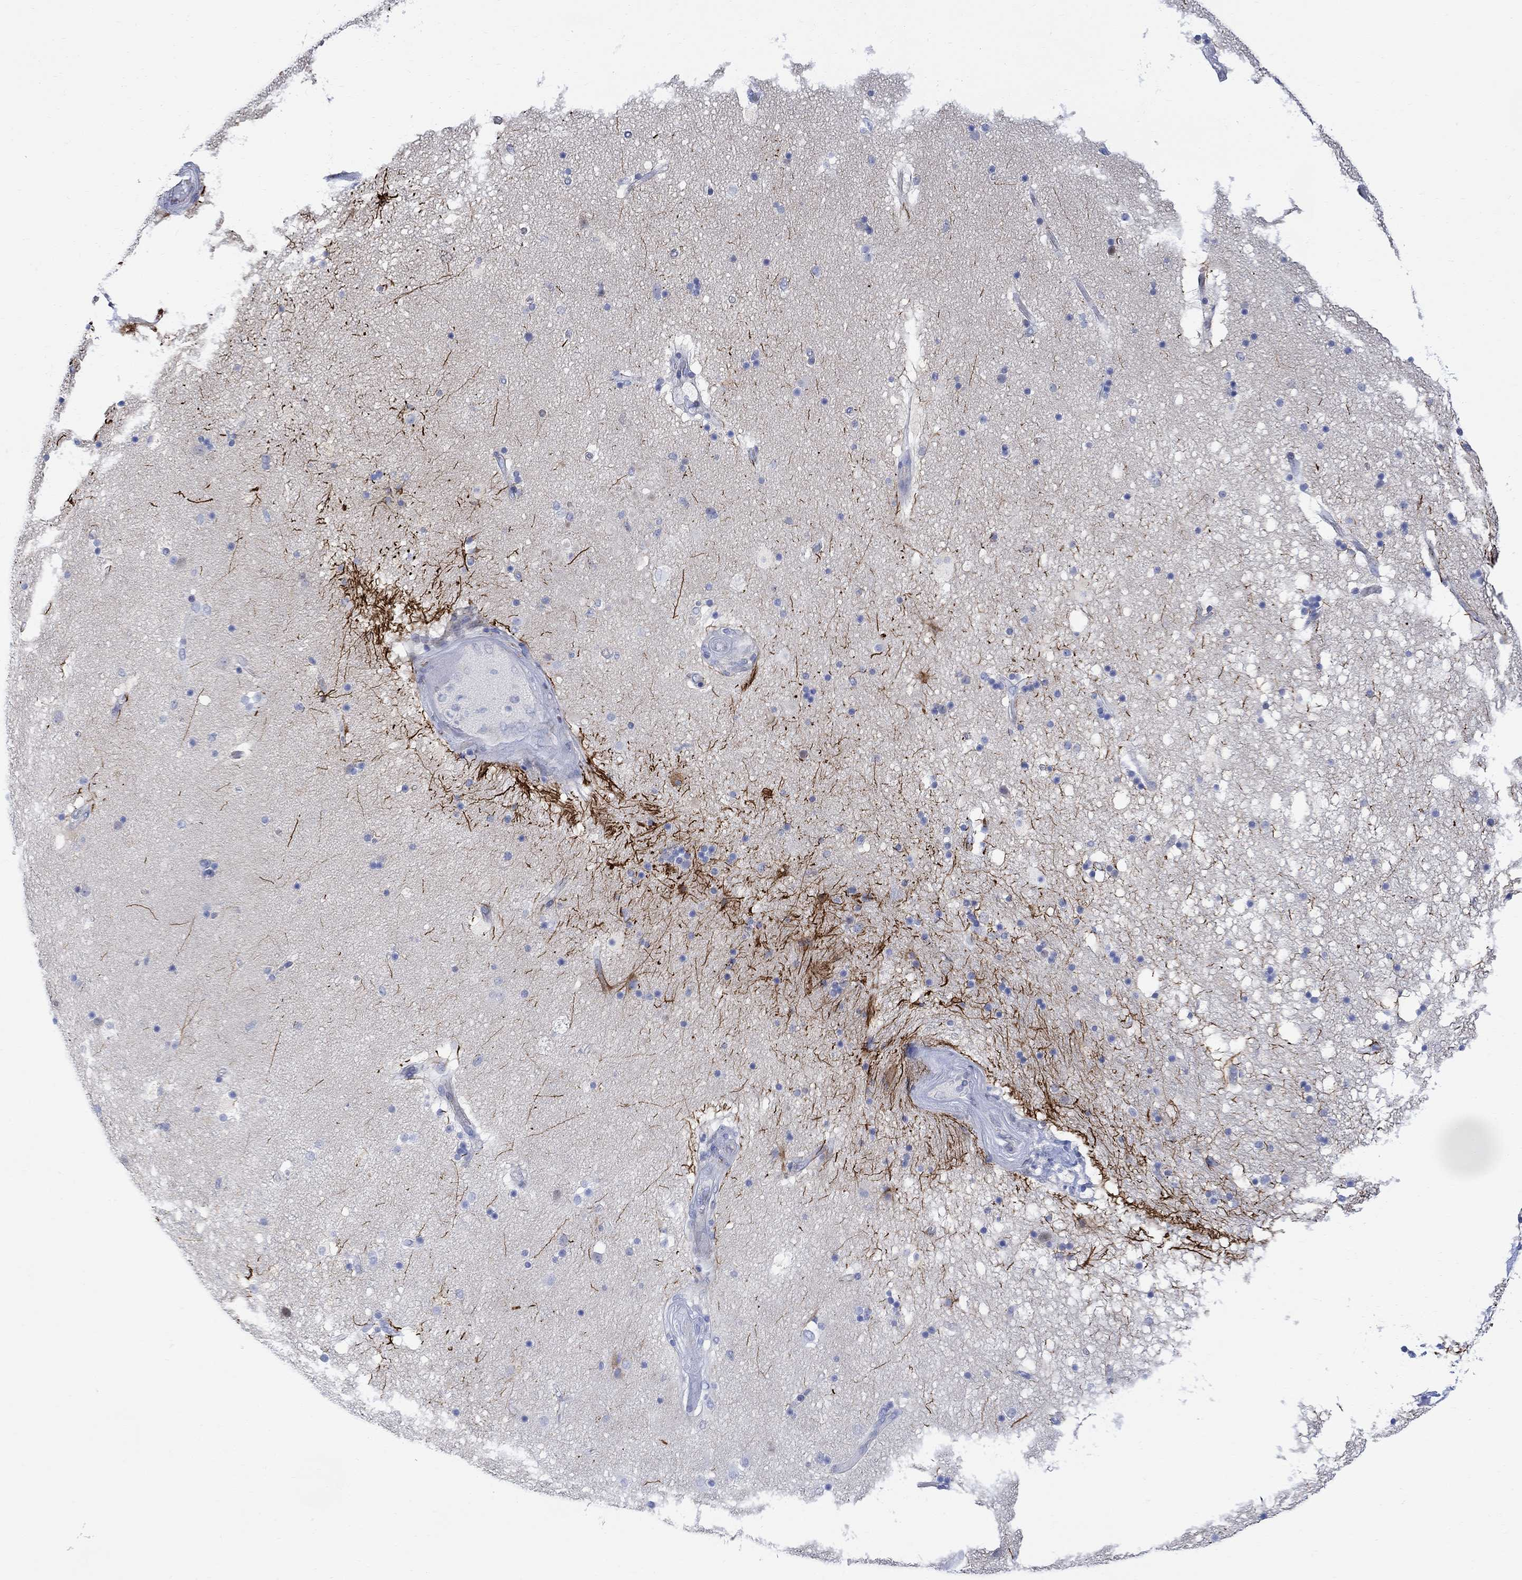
{"staining": {"intensity": "negative", "quantity": "none", "location": "none"}, "tissue": "hippocampus", "cell_type": "Glial cells", "image_type": "normal", "snomed": [{"axis": "morphology", "description": "Normal tissue, NOS"}, {"axis": "topography", "description": "Hippocampus"}], "caption": "A high-resolution image shows immunohistochemistry (IHC) staining of normal hippocampus, which displays no significant staining in glial cells.", "gene": "ARSK", "patient": {"sex": "male", "age": 51}}